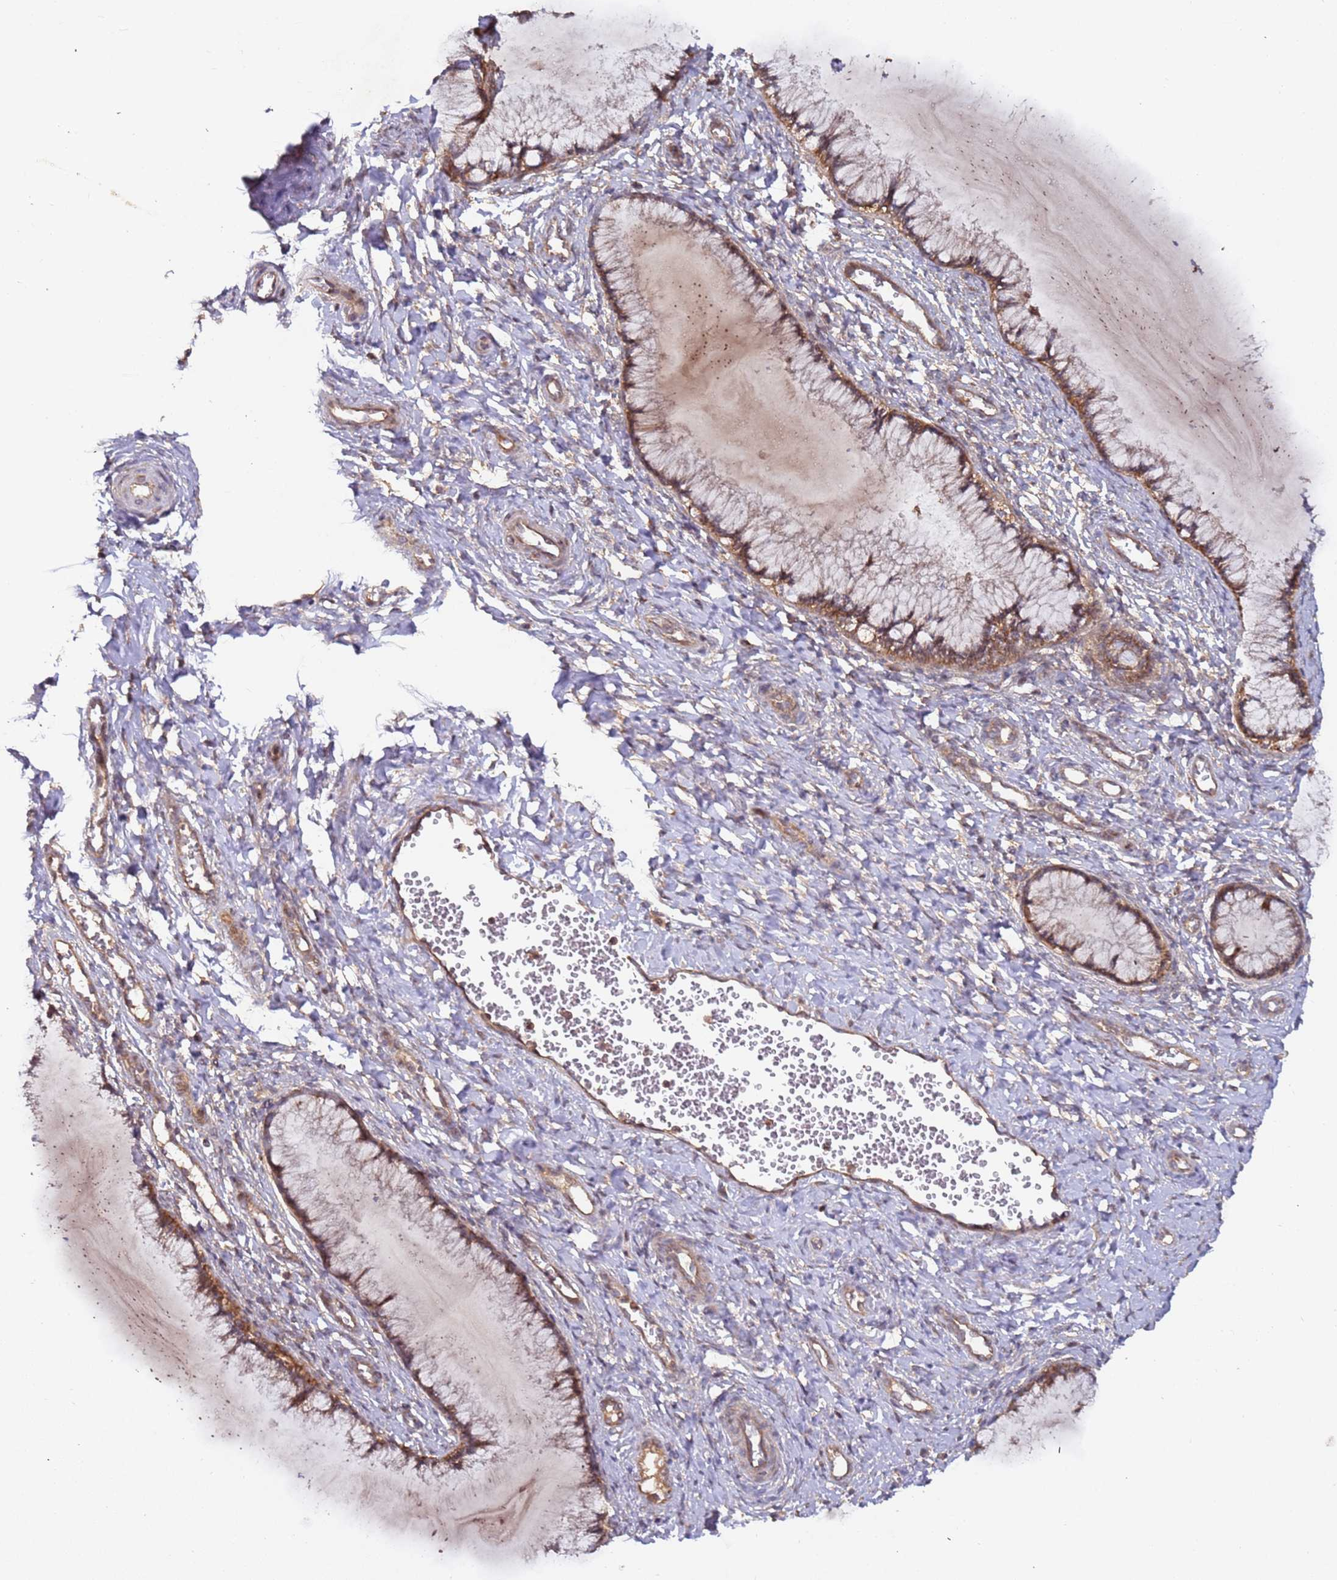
{"staining": {"intensity": "moderate", "quantity": ">75%", "location": "cytoplasmic/membranous"}, "tissue": "cervix", "cell_type": "Glandular cells", "image_type": "normal", "snomed": [{"axis": "morphology", "description": "Normal tissue, NOS"}, {"axis": "morphology", "description": "Adenocarcinoma, NOS"}, {"axis": "topography", "description": "Cervix"}], "caption": "Protein staining demonstrates moderate cytoplasmic/membranous staining in about >75% of glandular cells in benign cervix.", "gene": "KANSL1L", "patient": {"sex": "female", "age": 29}}